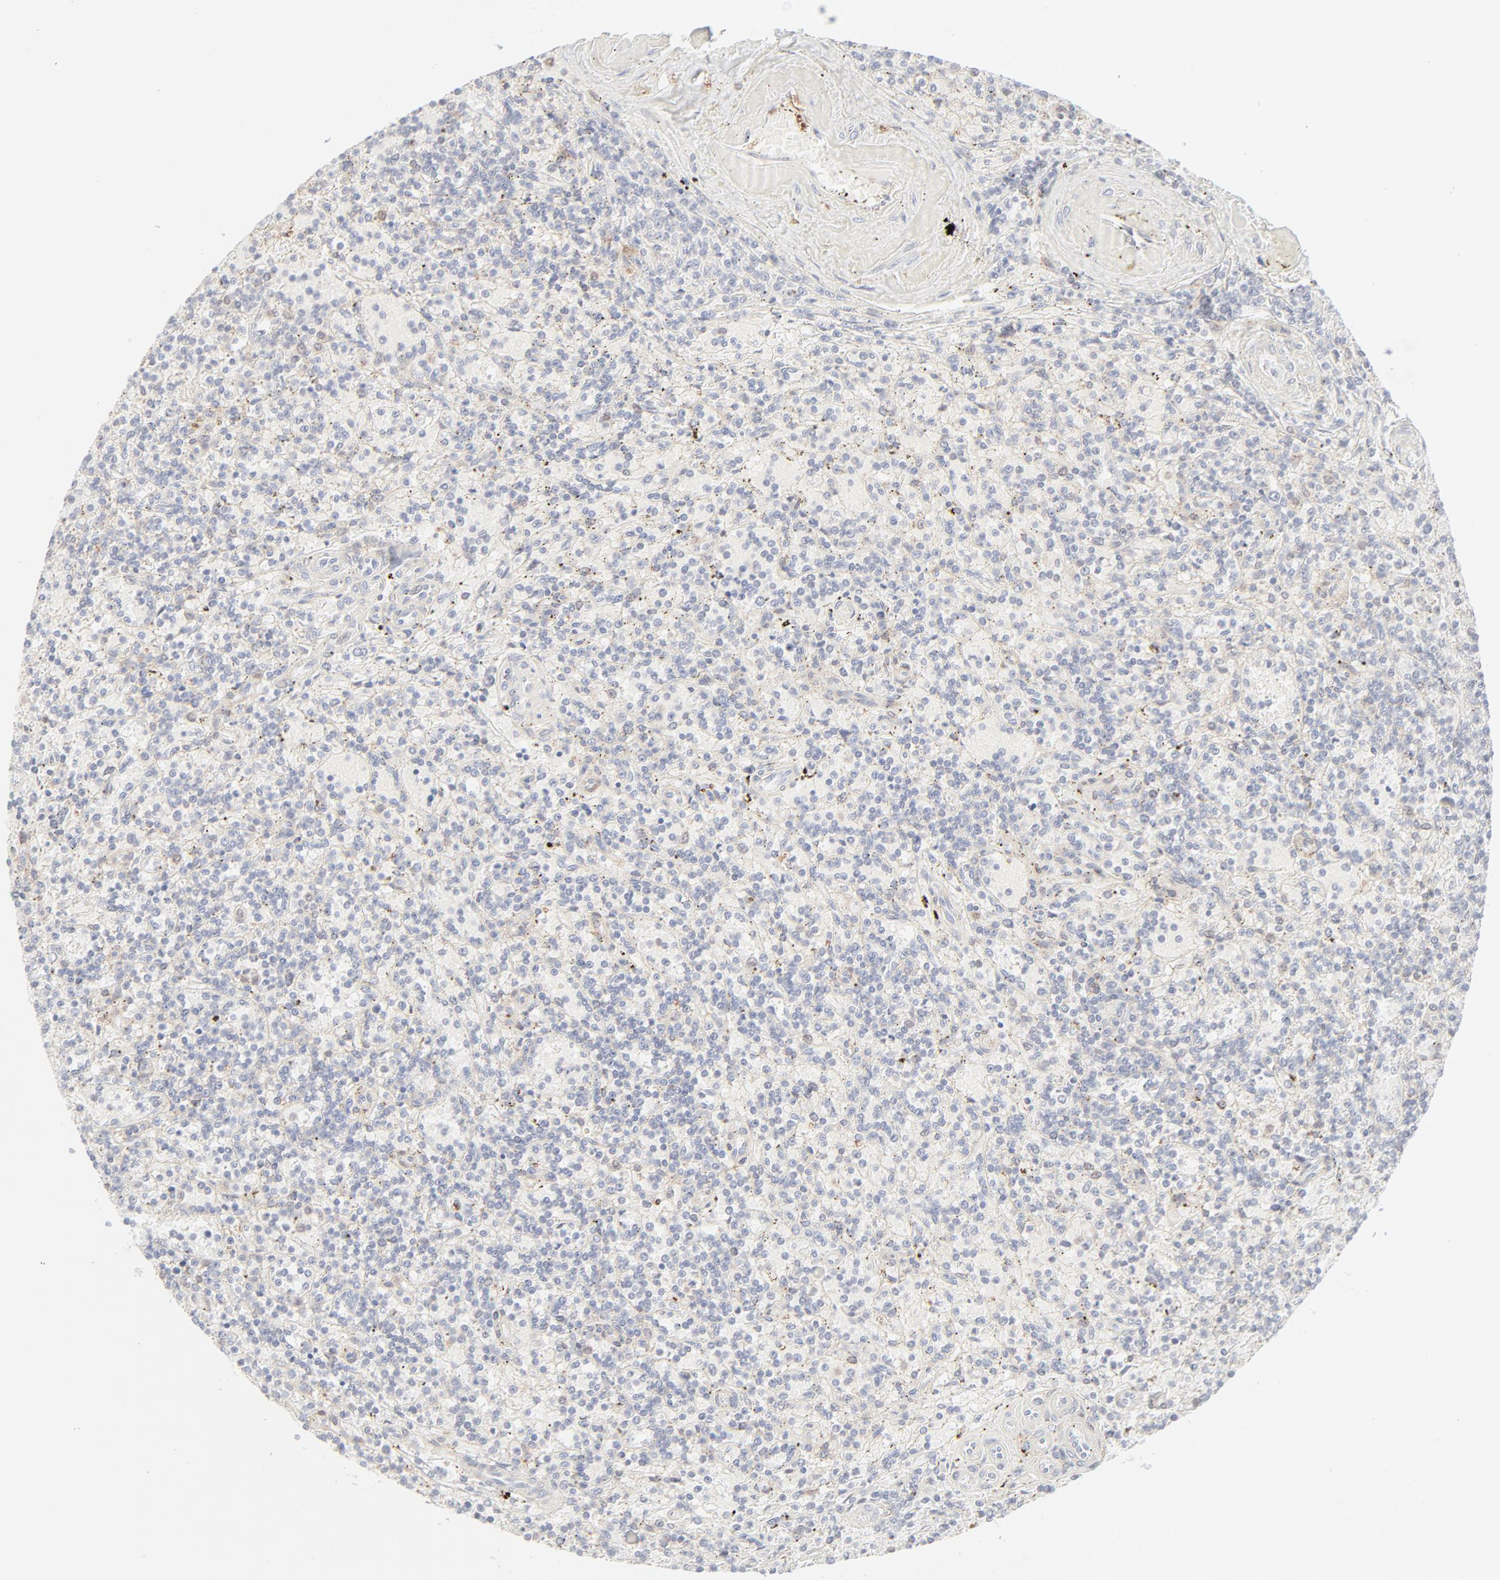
{"staining": {"intensity": "negative", "quantity": "none", "location": "none"}, "tissue": "lymphoma", "cell_type": "Tumor cells", "image_type": "cancer", "snomed": [{"axis": "morphology", "description": "Malignant lymphoma, non-Hodgkin's type, Low grade"}, {"axis": "topography", "description": "Spleen"}], "caption": "The histopathology image displays no staining of tumor cells in lymphoma. Nuclei are stained in blue.", "gene": "LGALS2", "patient": {"sex": "male", "age": 73}}